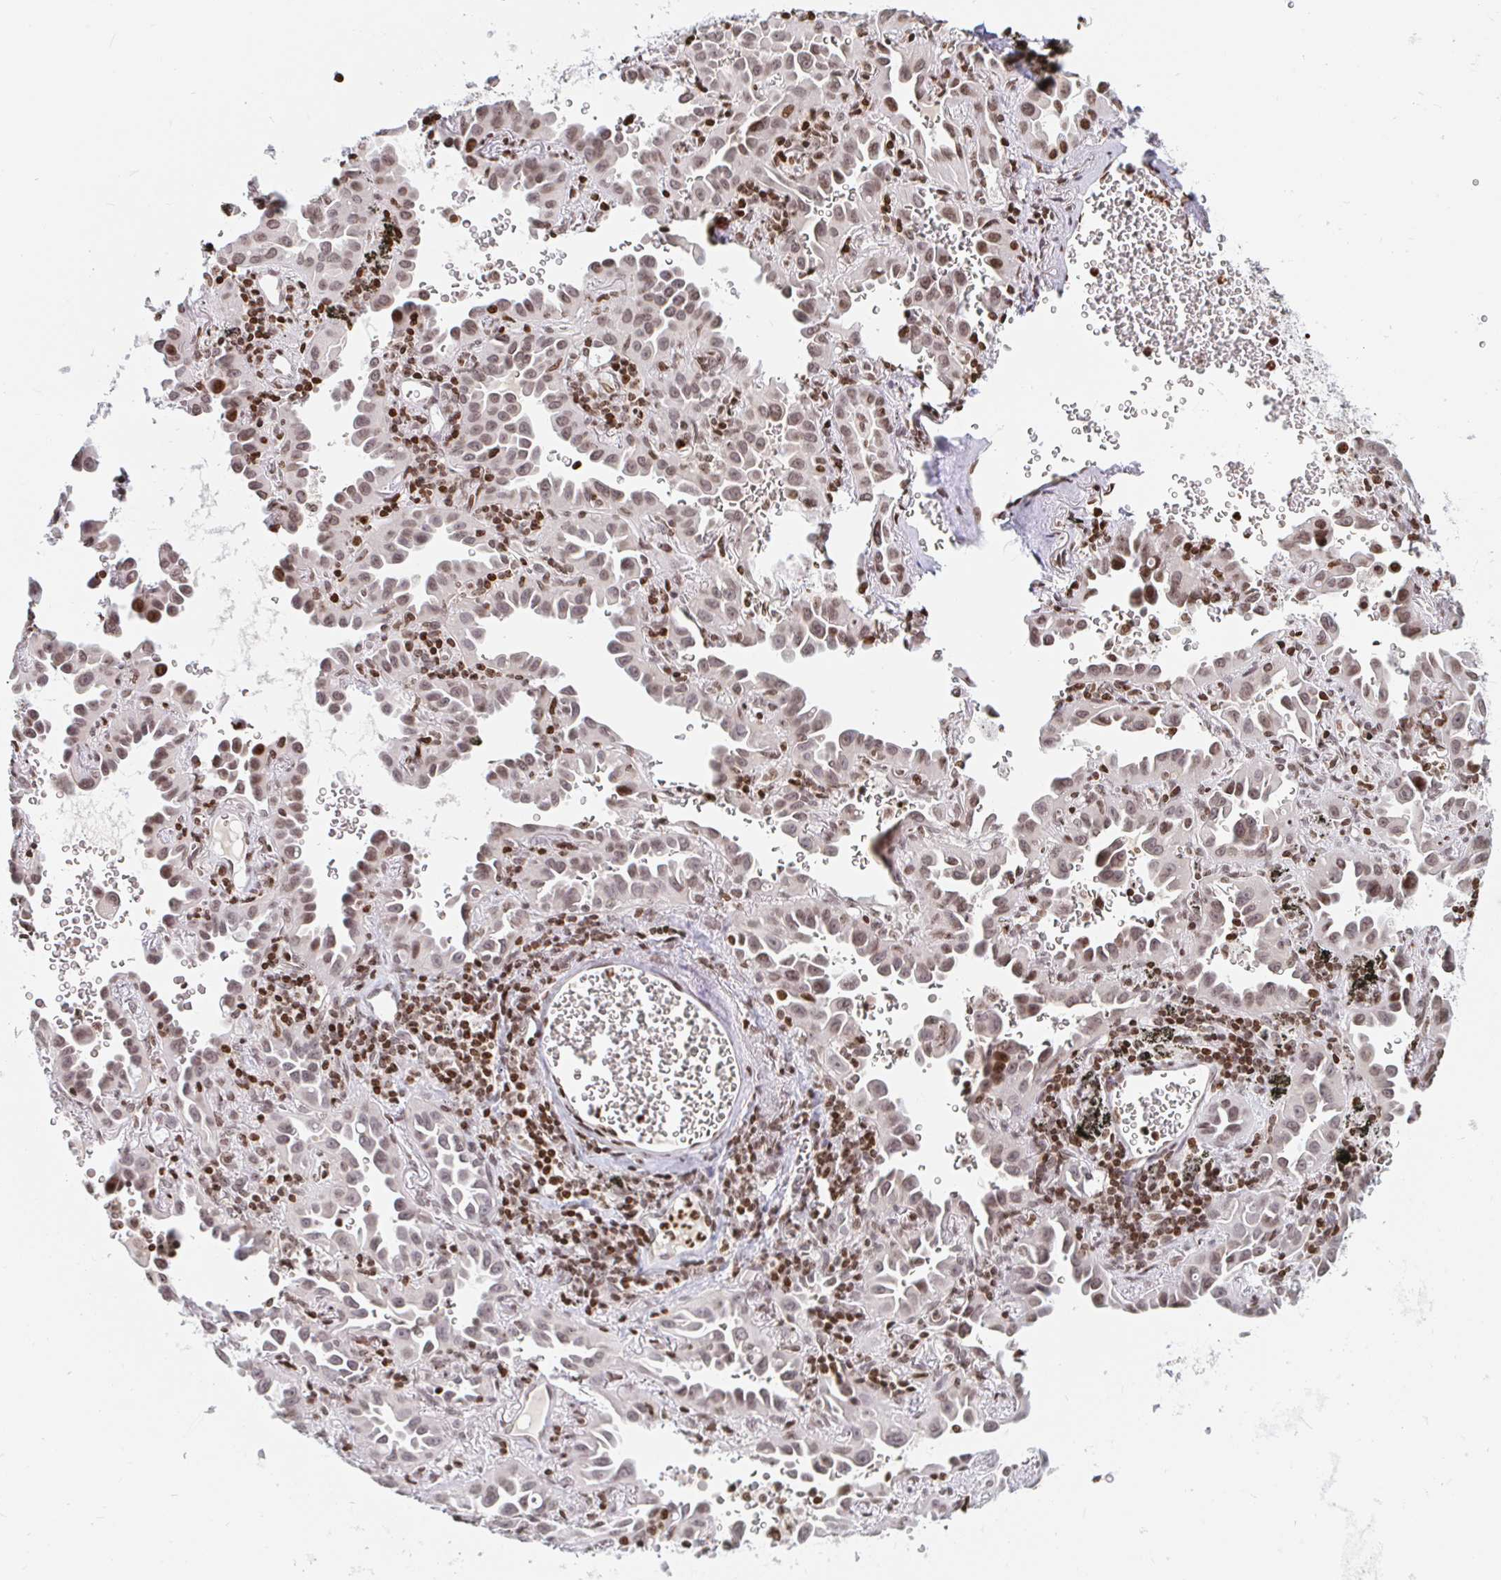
{"staining": {"intensity": "moderate", "quantity": ">75%", "location": "nuclear"}, "tissue": "lung cancer", "cell_type": "Tumor cells", "image_type": "cancer", "snomed": [{"axis": "morphology", "description": "Adenocarcinoma, NOS"}, {"axis": "topography", "description": "Lung"}], "caption": "This micrograph shows immunohistochemistry staining of lung cancer (adenocarcinoma), with medium moderate nuclear positivity in about >75% of tumor cells.", "gene": "HOXC10", "patient": {"sex": "male", "age": 68}}